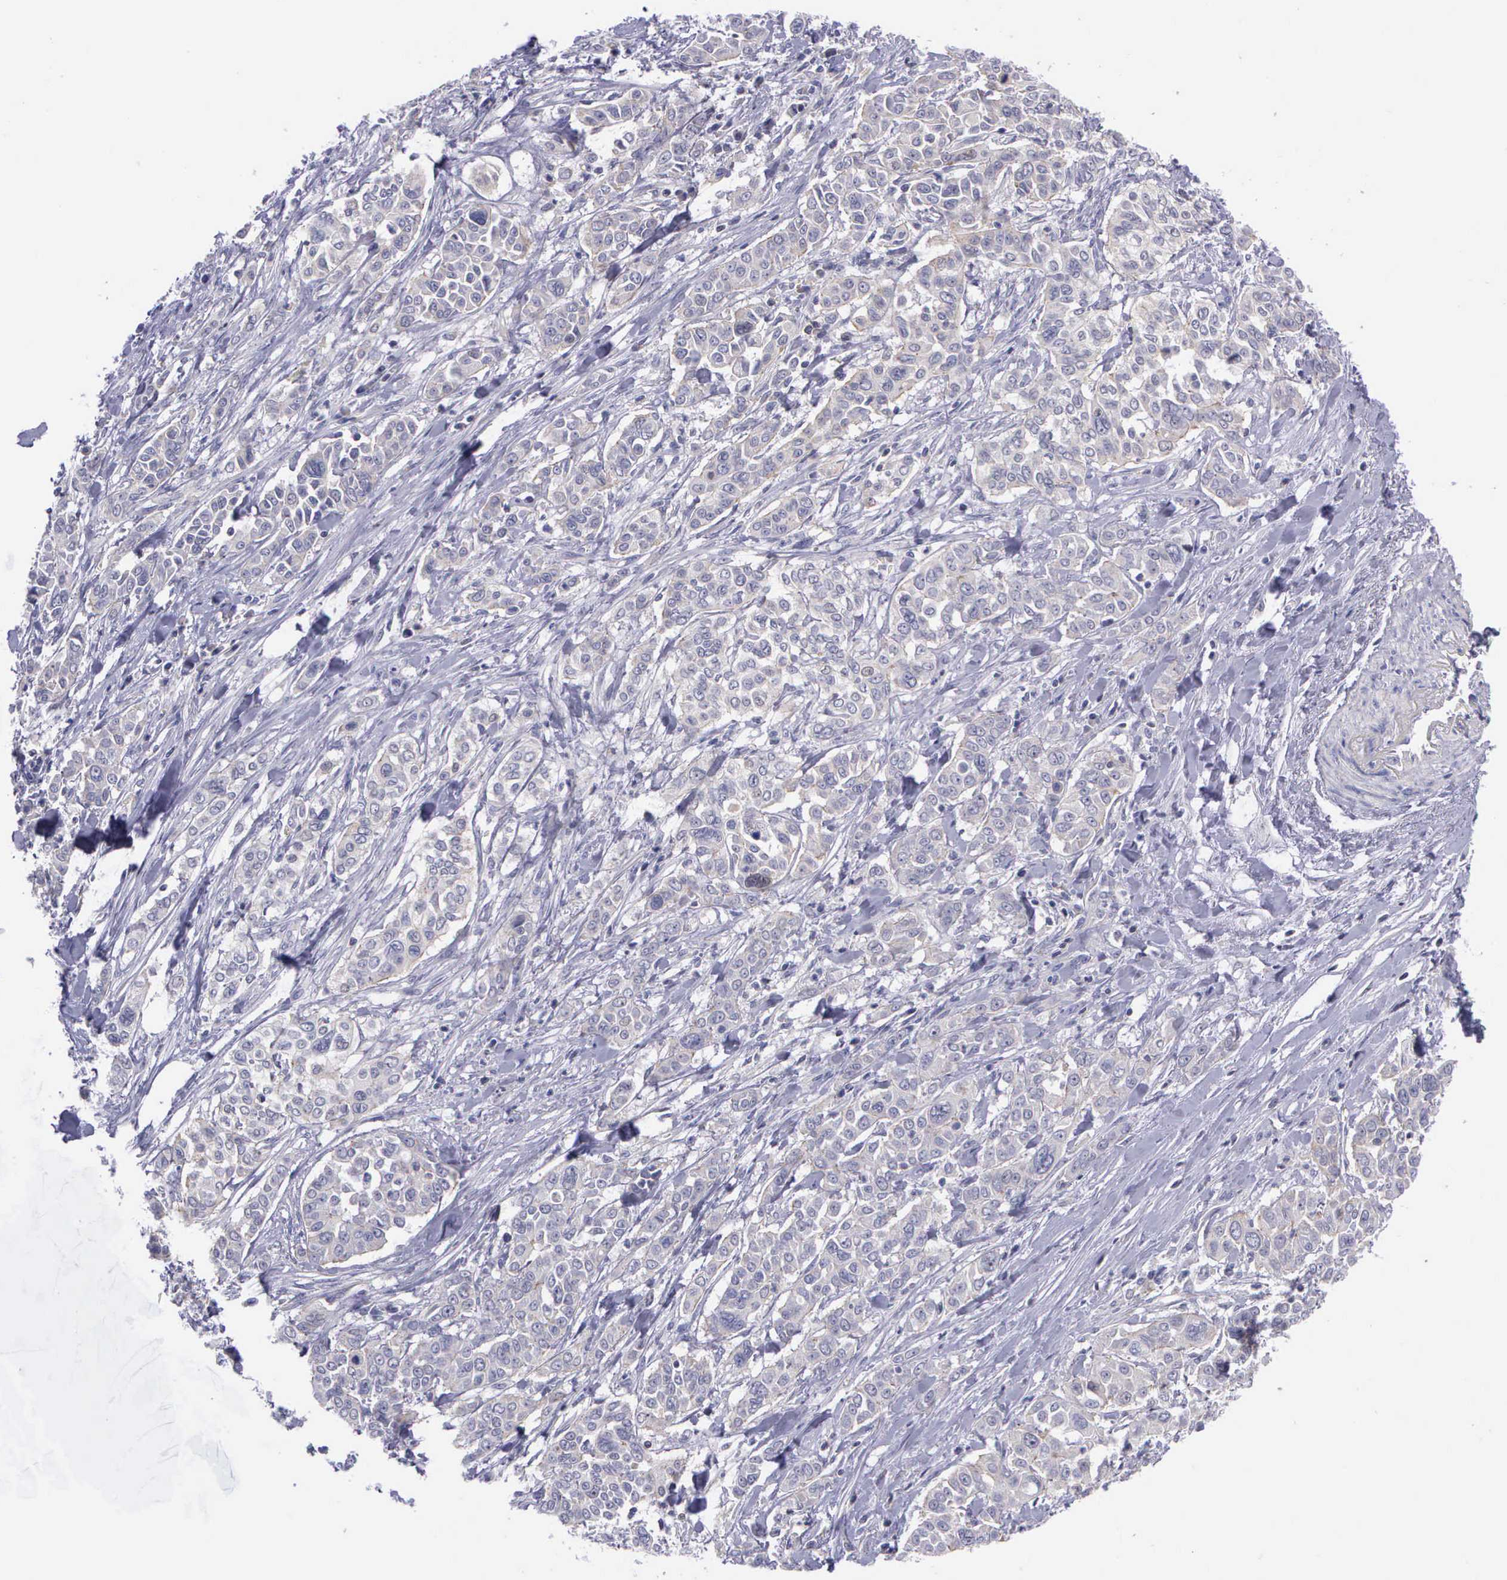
{"staining": {"intensity": "negative", "quantity": "none", "location": "none"}, "tissue": "pancreatic cancer", "cell_type": "Tumor cells", "image_type": "cancer", "snomed": [{"axis": "morphology", "description": "Adenocarcinoma, NOS"}, {"axis": "topography", "description": "Pancreas"}], "caption": "Tumor cells show no significant protein expression in pancreatic cancer.", "gene": "MICAL3", "patient": {"sex": "female", "age": 52}}